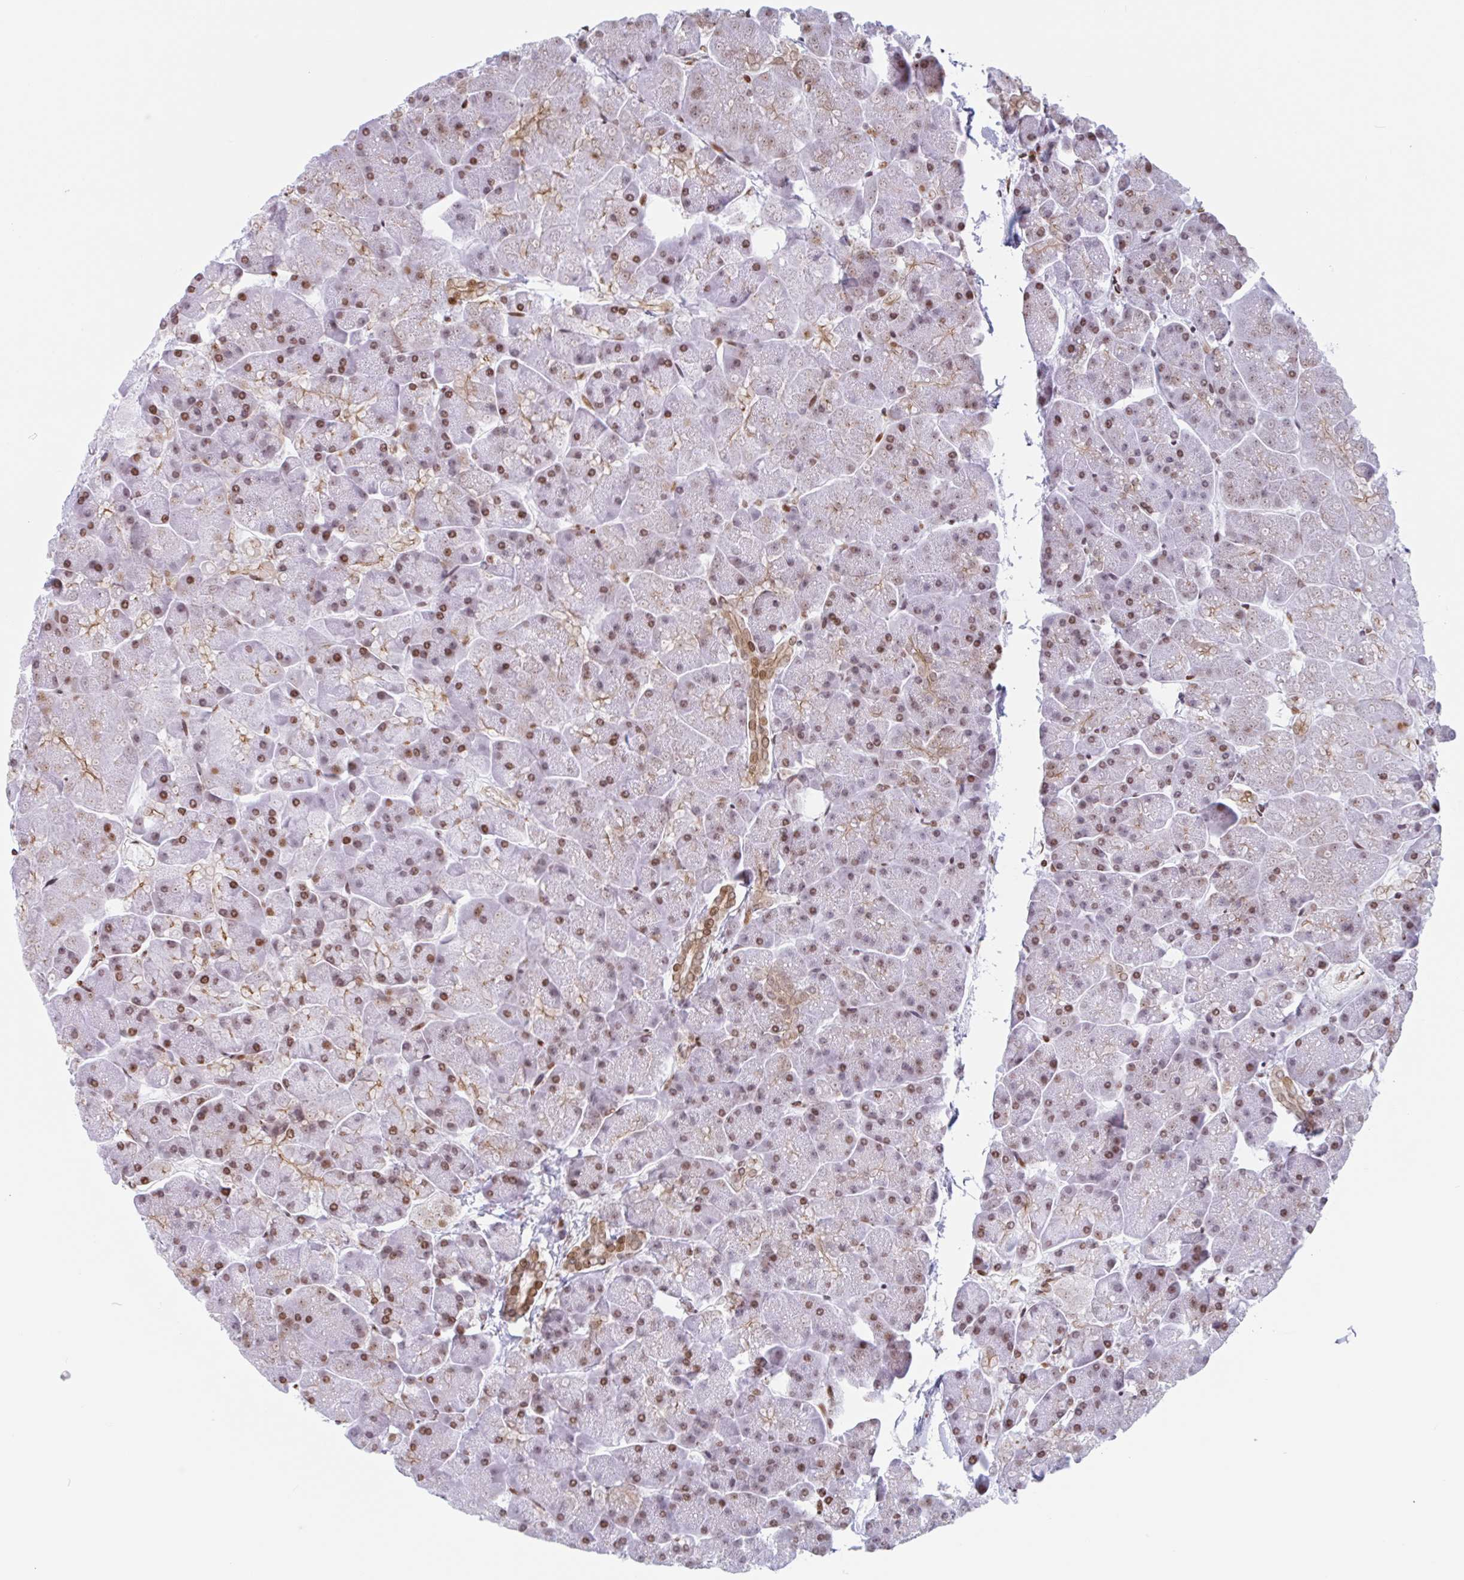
{"staining": {"intensity": "moderate", "quantity": ">75%", "location": "nuclear"}, "tissue": "pancreas", "cell_type": "Exocrine glandular cells", "image_type": "normal", "snomed": [{"axis": "morphology", "description": "Normal tissue, NOS"}, {"axis": "topography", "description": "Pancreas"}, {"axis": "topography", "description": "Peripheral nerve tissue"}], "caption": "Immunohistochemical staining of unremarkable pancreas reveals >75% levels of moderate nuclear protein expression in about >75% of exocrine glandular cells.", "gene": "NOL6", "patient": {"sex": "male", "age": 54}}